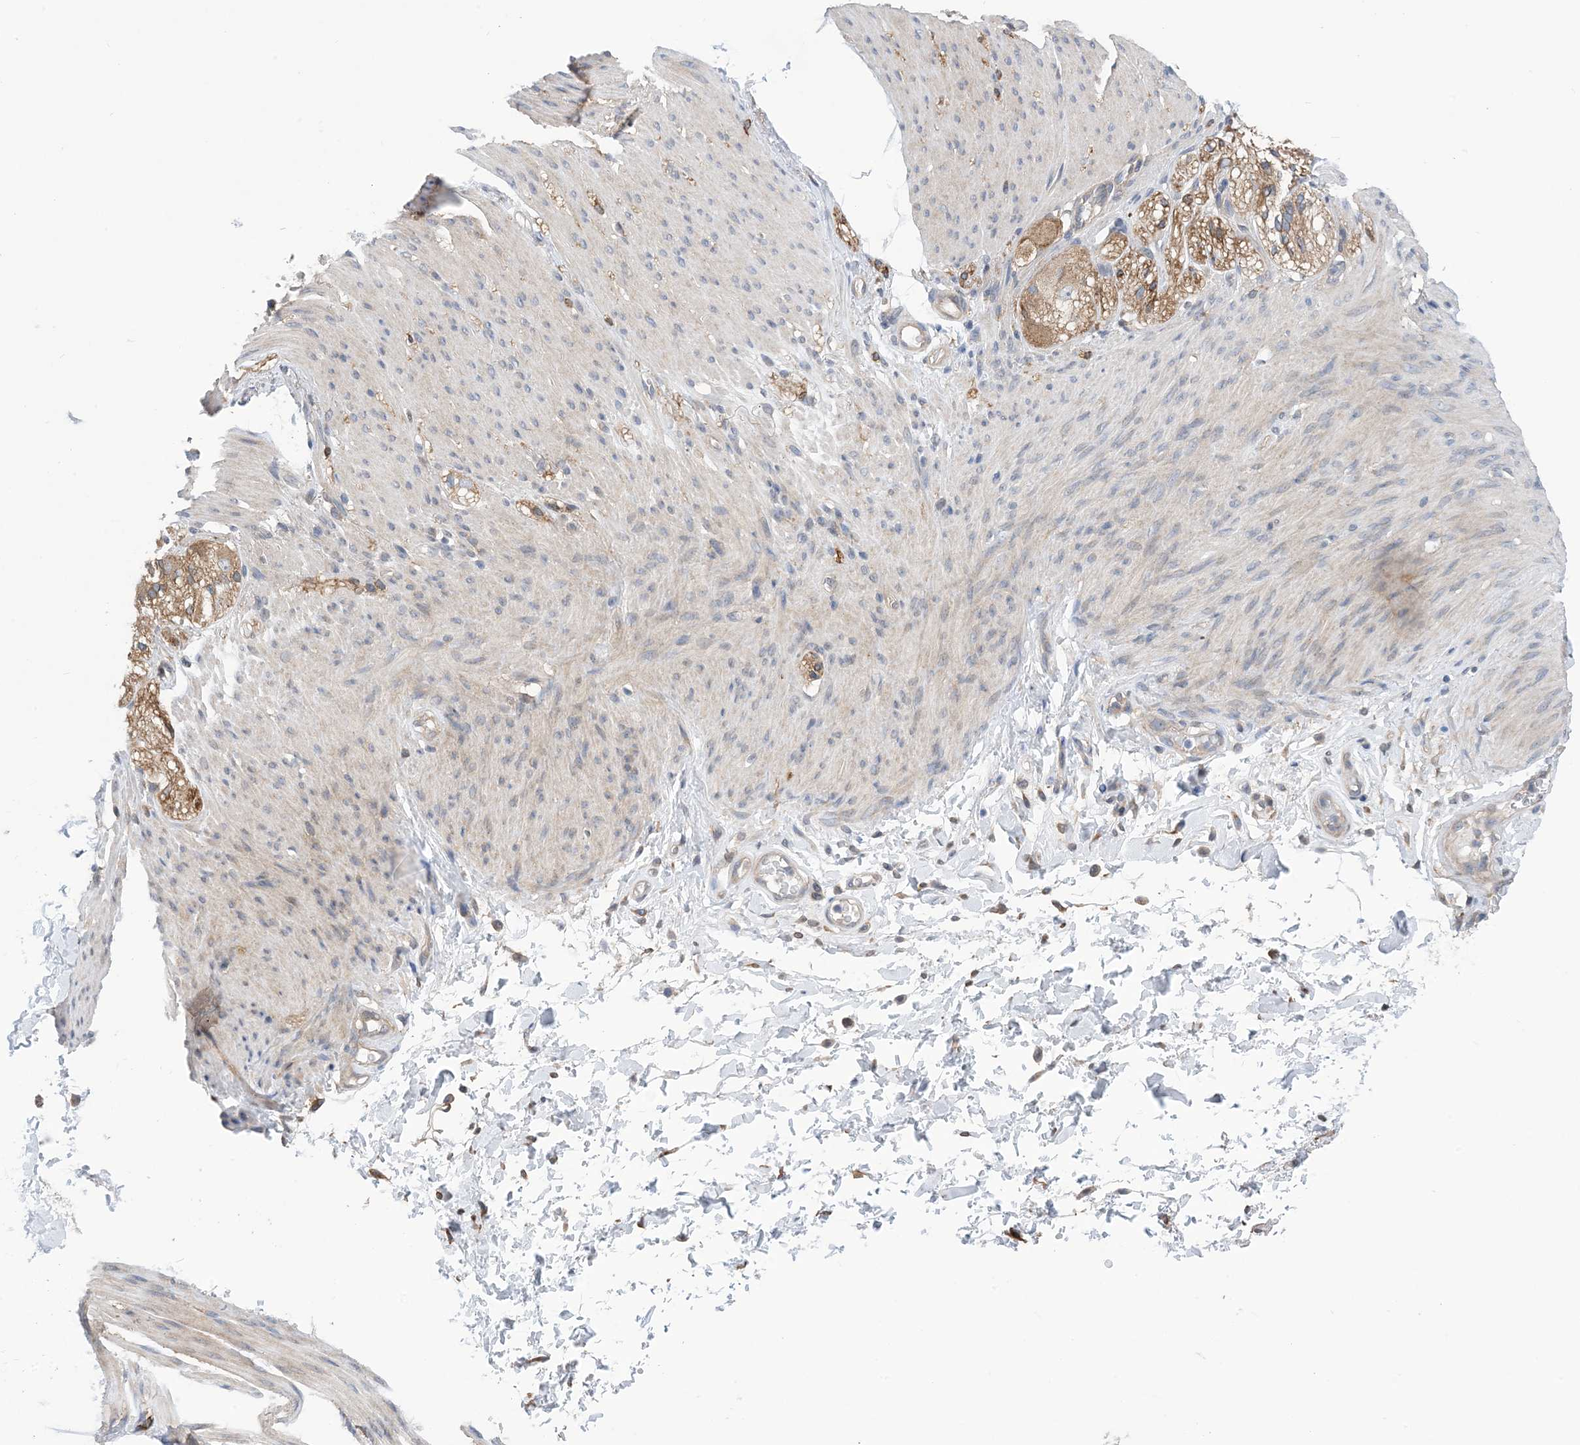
{"staining": {"intensity": "weak", "quantity": ">75%", "location": "cytoplasmic/membranous"}, "tissue": "adipose tissue", "cell_type": "Adipocytes", "image_type": "normal", "snomed": [{"axis": "morphology", "description": "Normal tissue, NOS"}, {"axis": "topography", "description": "Colon"}, {"axis": "topography", "description": "Peripheral nerve tissue"}], "caption": "High-power microscopy captured an immunohistochemistry (IHC) image of unremarkable adipose tissue, revealing weak cytoplasmic/membranous positivity in approximately >75% of adipocytes.", "gene": "EHBP1", "patient": {"sex": "female", "age": 61}}